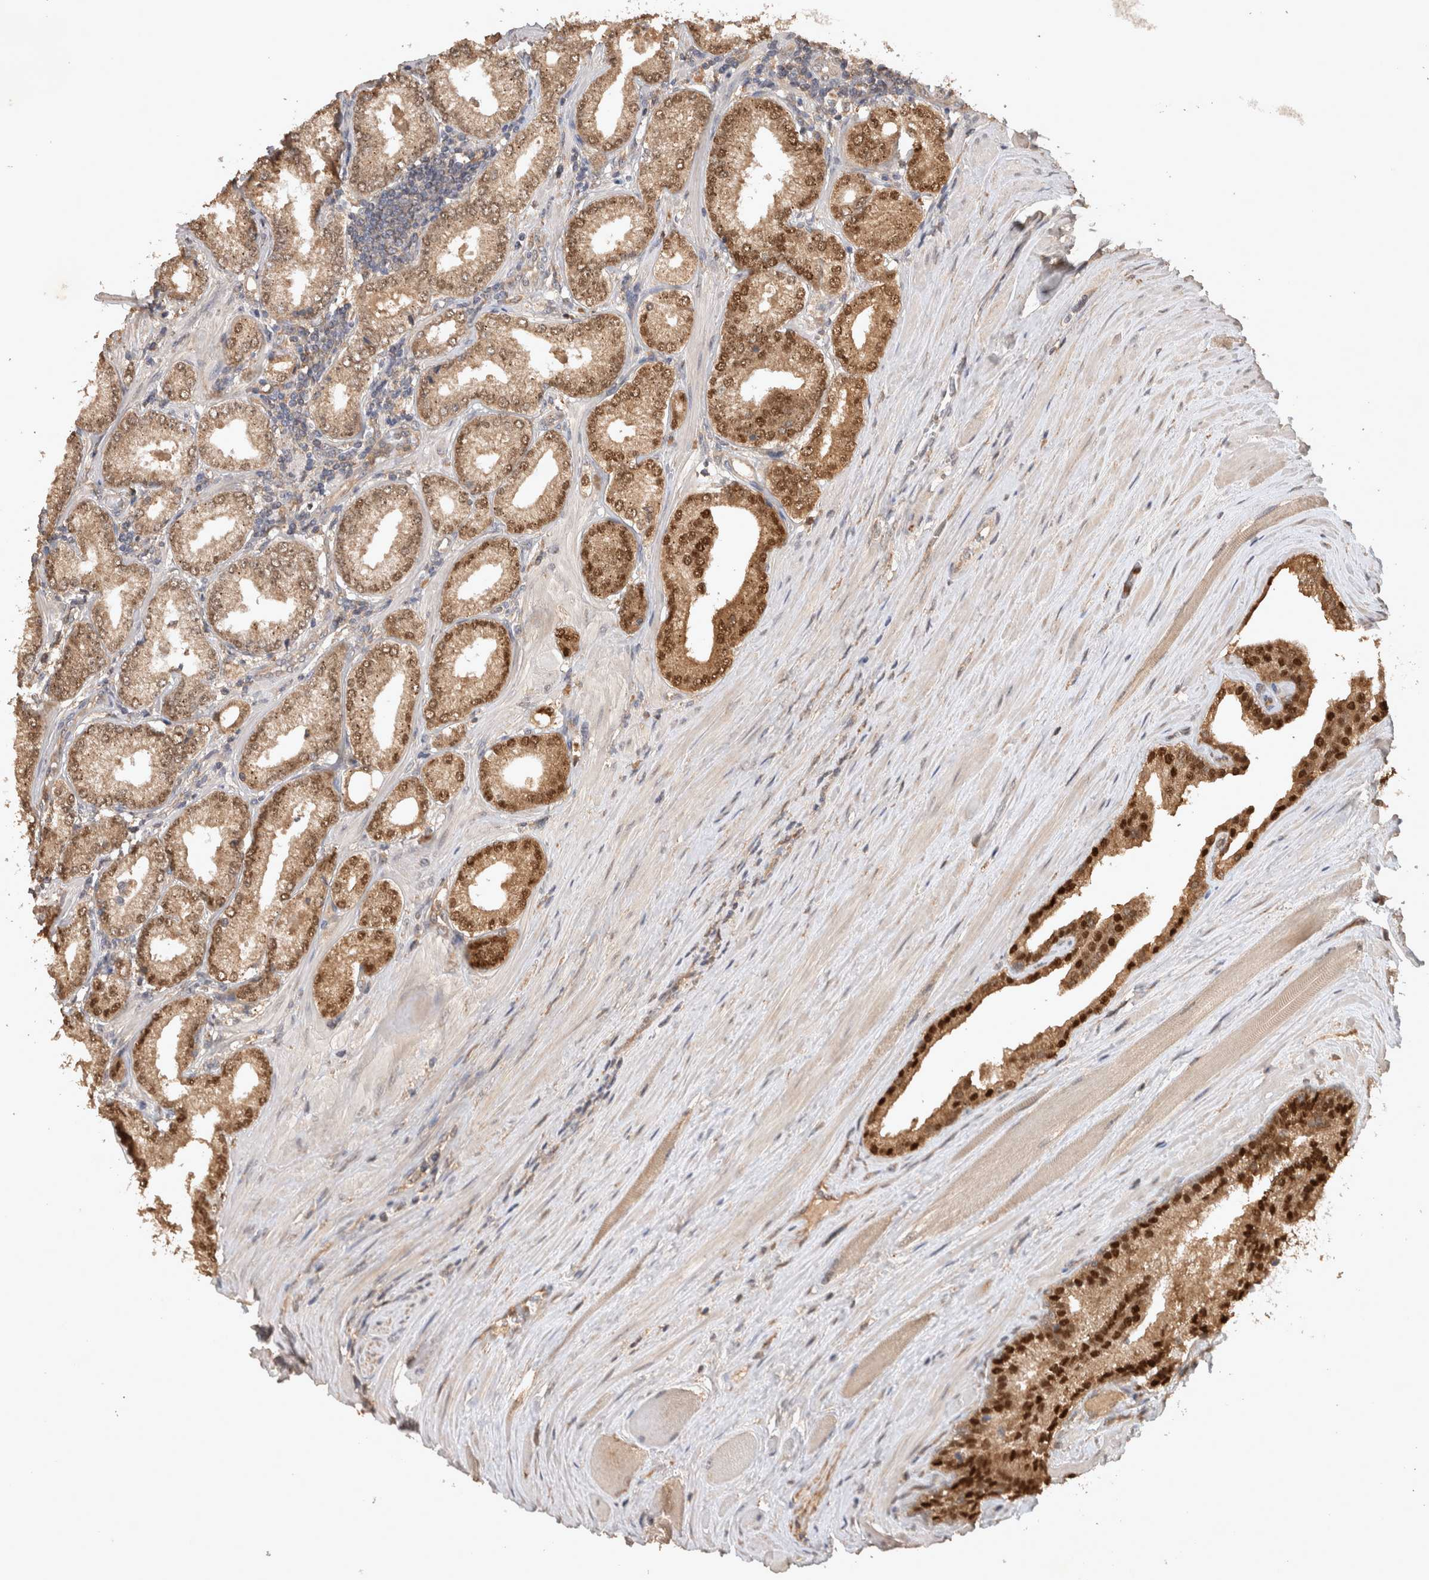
{"staining": {"intensity": "moderate", "quantity": ">75%", "location": "cytoplasmic/membranous,nuclear"}, "tissue": "prostate cancer", "cell_type": "Tumor cells", "image_type": "cancer", "snomed": [{"axis": "morphology", "description": "Adenocarcinoma, Low grade"}, {"axis": "topography", "description": "Prostate"}], "caption": "Prostate low-grade adenocarcinoma stained for a protein demonstrates moderate cytoplasmic/membranous and nuclear positivity in tumor cells.", "gene": "OTUD7B", "patient": {"sex": "male", "age": 62}}